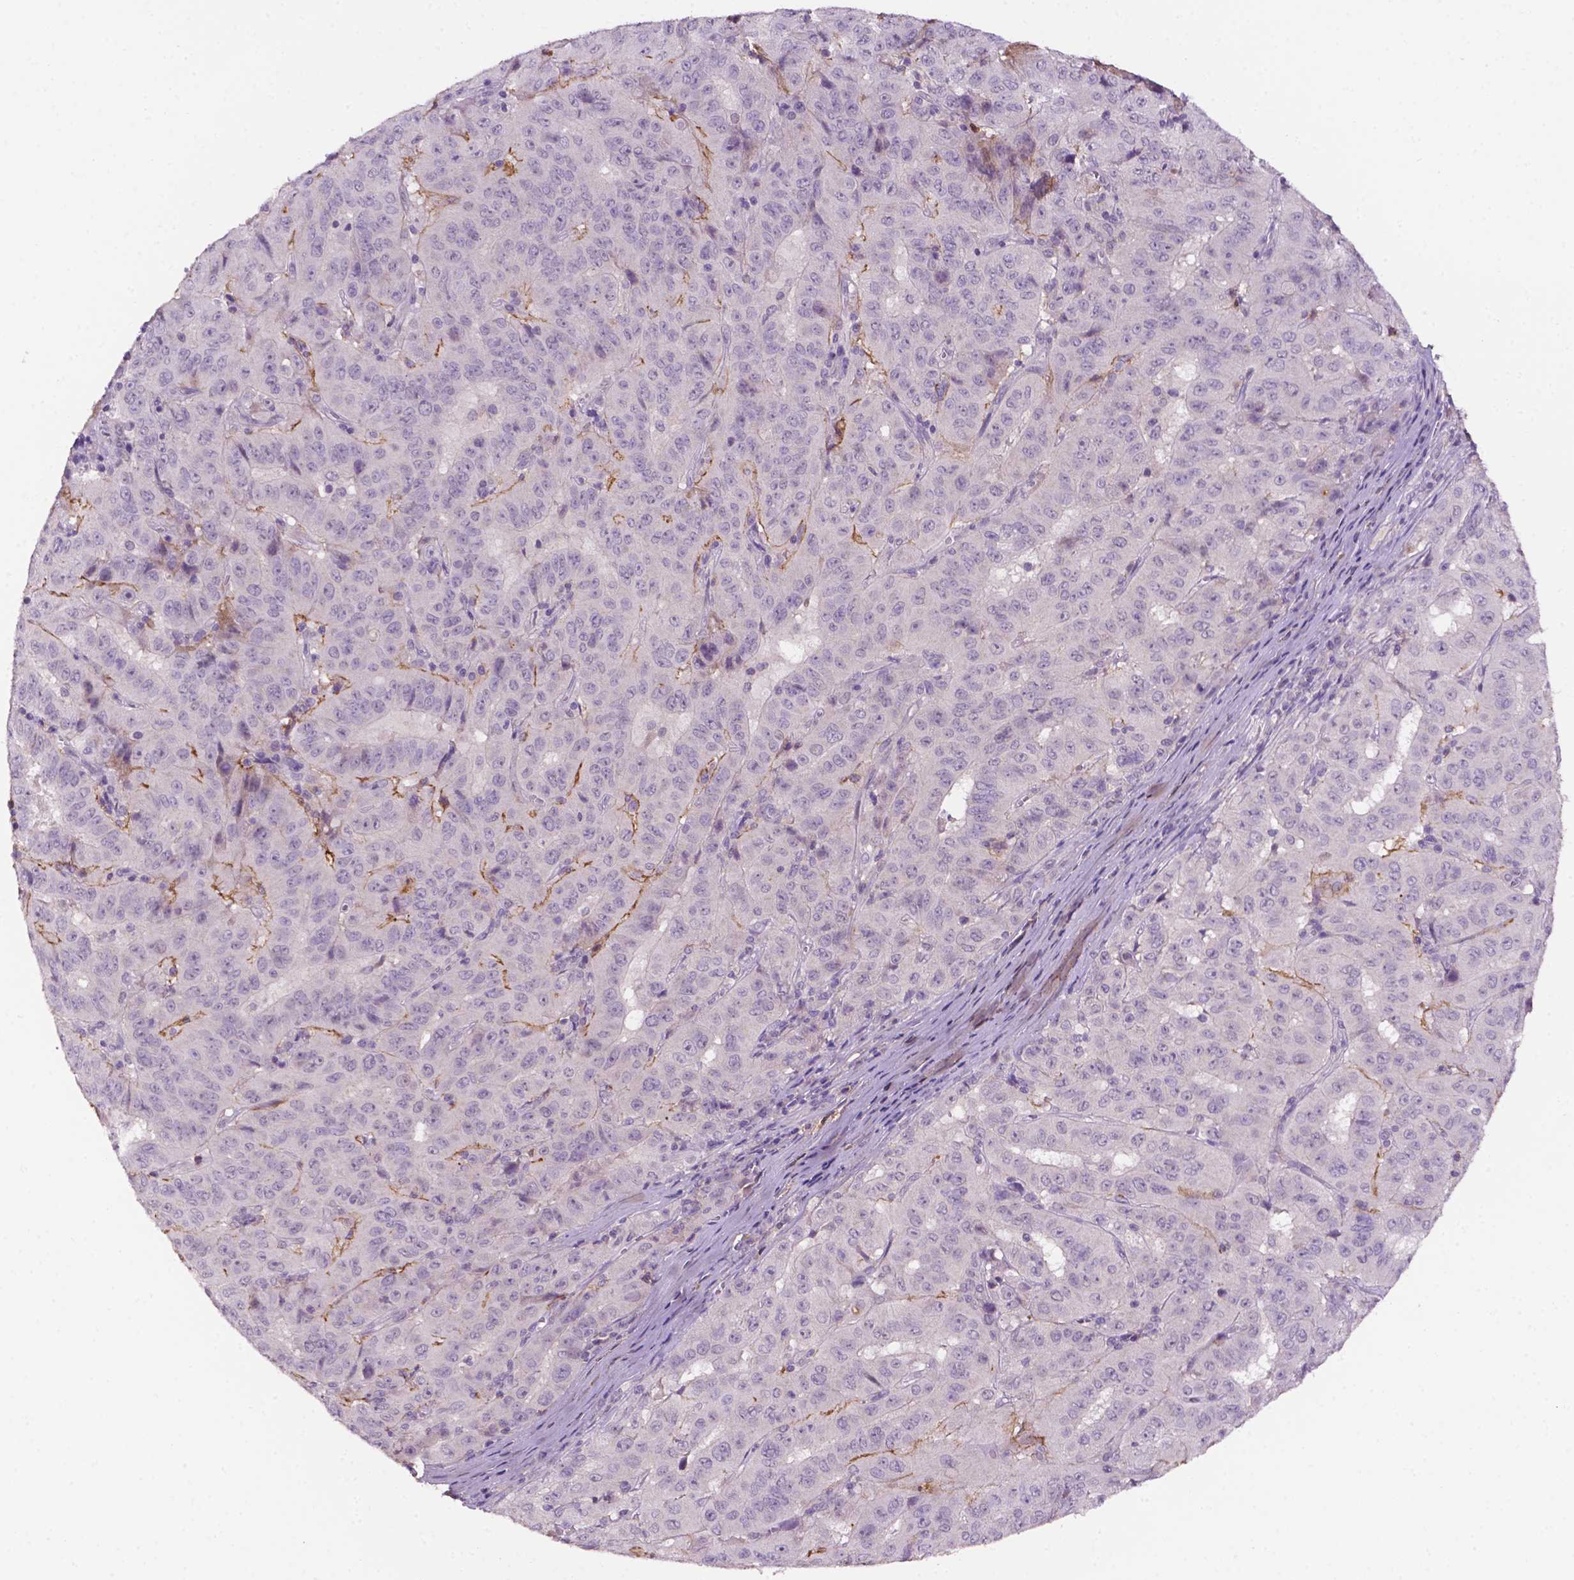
{"staining": {"intensity": "negative", "quantity": "none", "location": "none"}, "tissue": "pancreatic cancer", "cell_type": "Tumor cells", "image_type": "cancer", "snomed": [{"axis": "morphology", "description": "Adenocarcinoma, NOS"}, {"axis": "topography", "description": "Pancreas"}], "caption": "The immunohistochemistry (IHC) histopathology image has no significant expression in tumor cells of pancreatic adenocarcinoma tissue.", "gene": "FBLN1", "patient": {"sex": "male", "age": 63}}